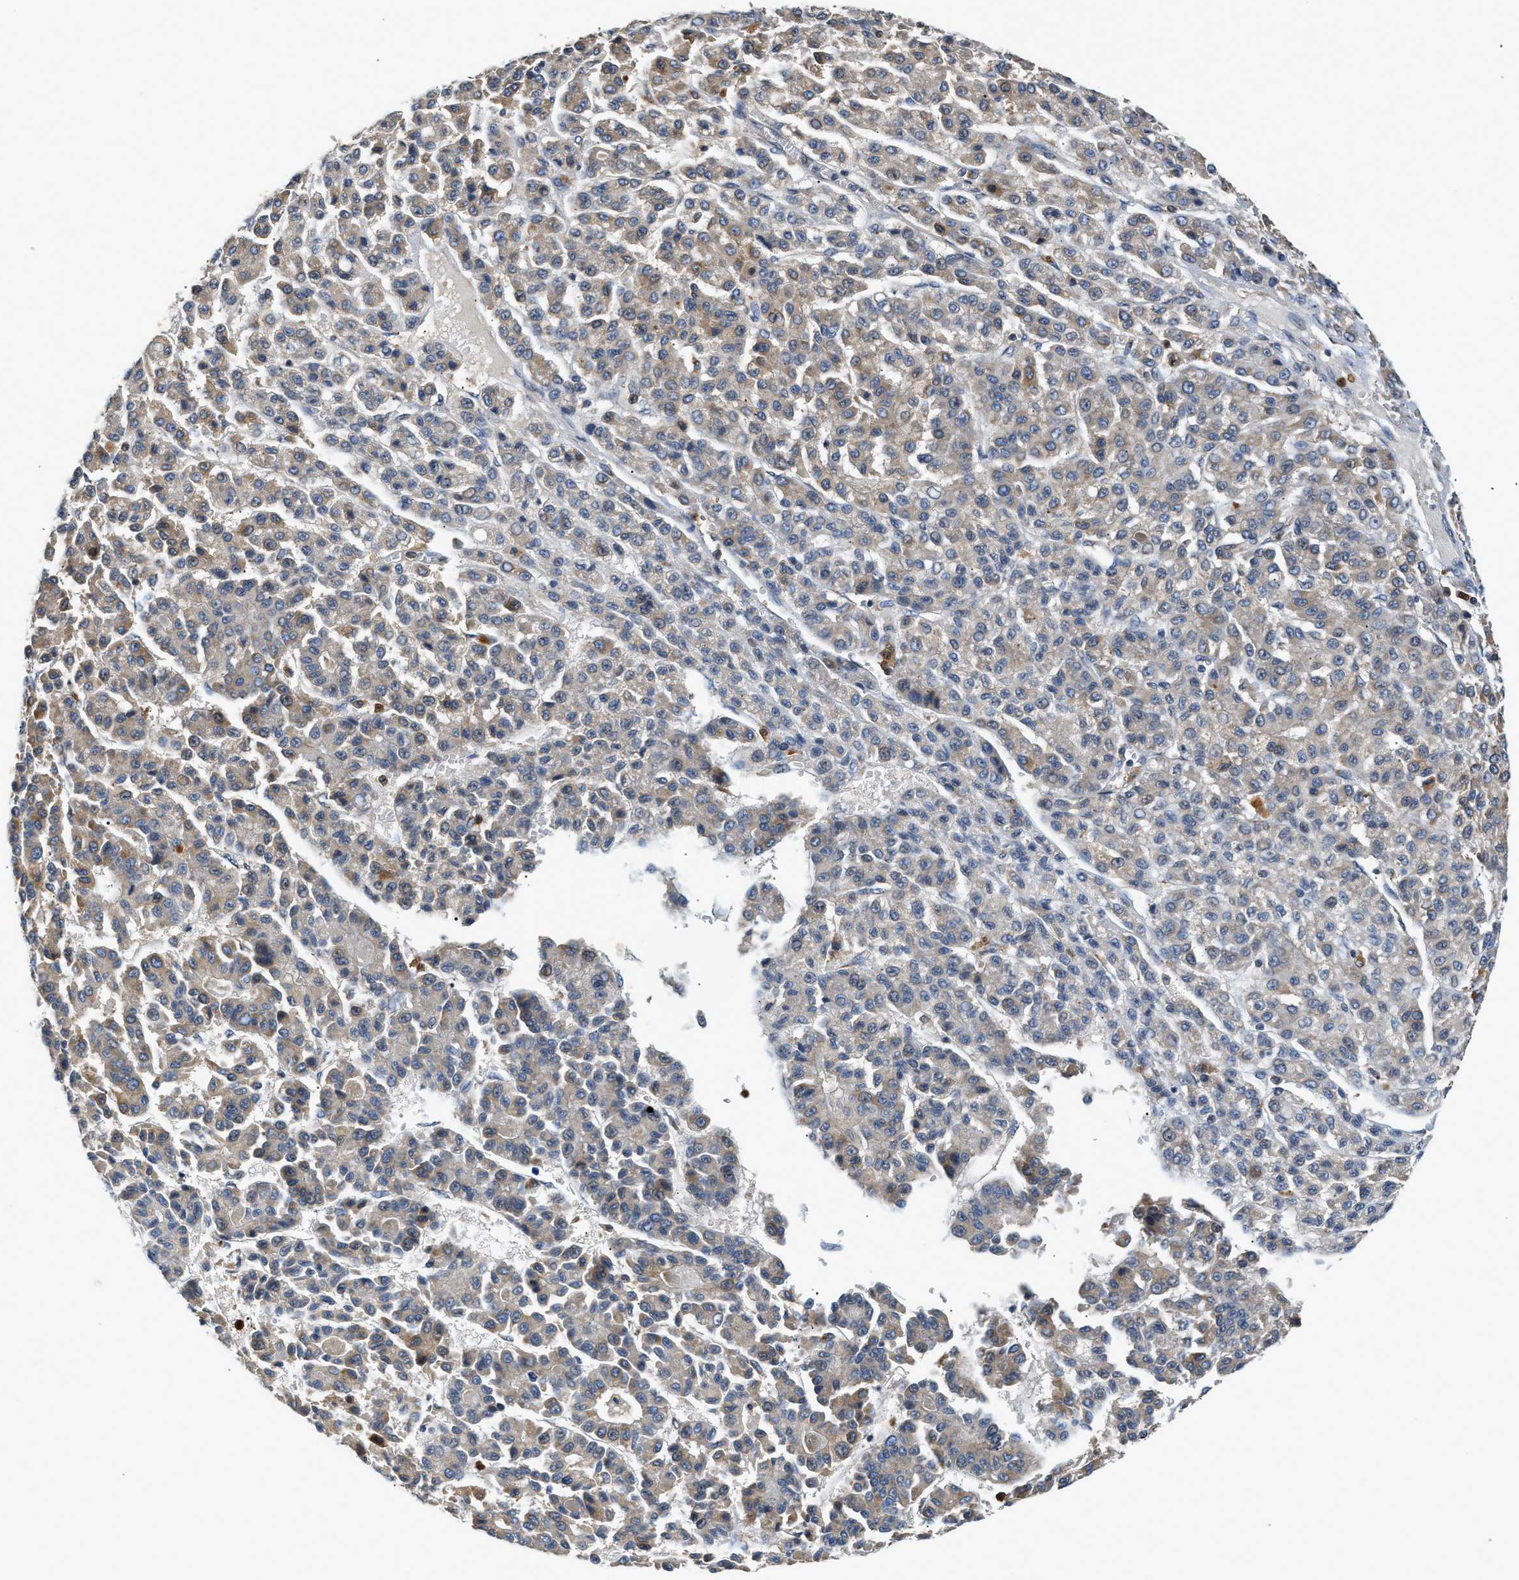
{"staining": {"intensity": "weak", "quantity": "25%-75%", "location": "cytoplasmic/membranous"}, "tissue": "liver cancer", "cell_type": "Tumor cells", "image_type": "cancer", "snomed": [{"axis": "morphology", "description": "Carcinoma, Hepatocellular, NOS"}, {"axis": "topography", "description": "Liver"}], "caption": "Weak cytoplasmic/membranous staining is appreciated in about 25%-75% of tumor cells in liver cancer (hepatocellular carcinoma).", "gene": "CHUK", "patient": {"sex": "male", "age": 70}}